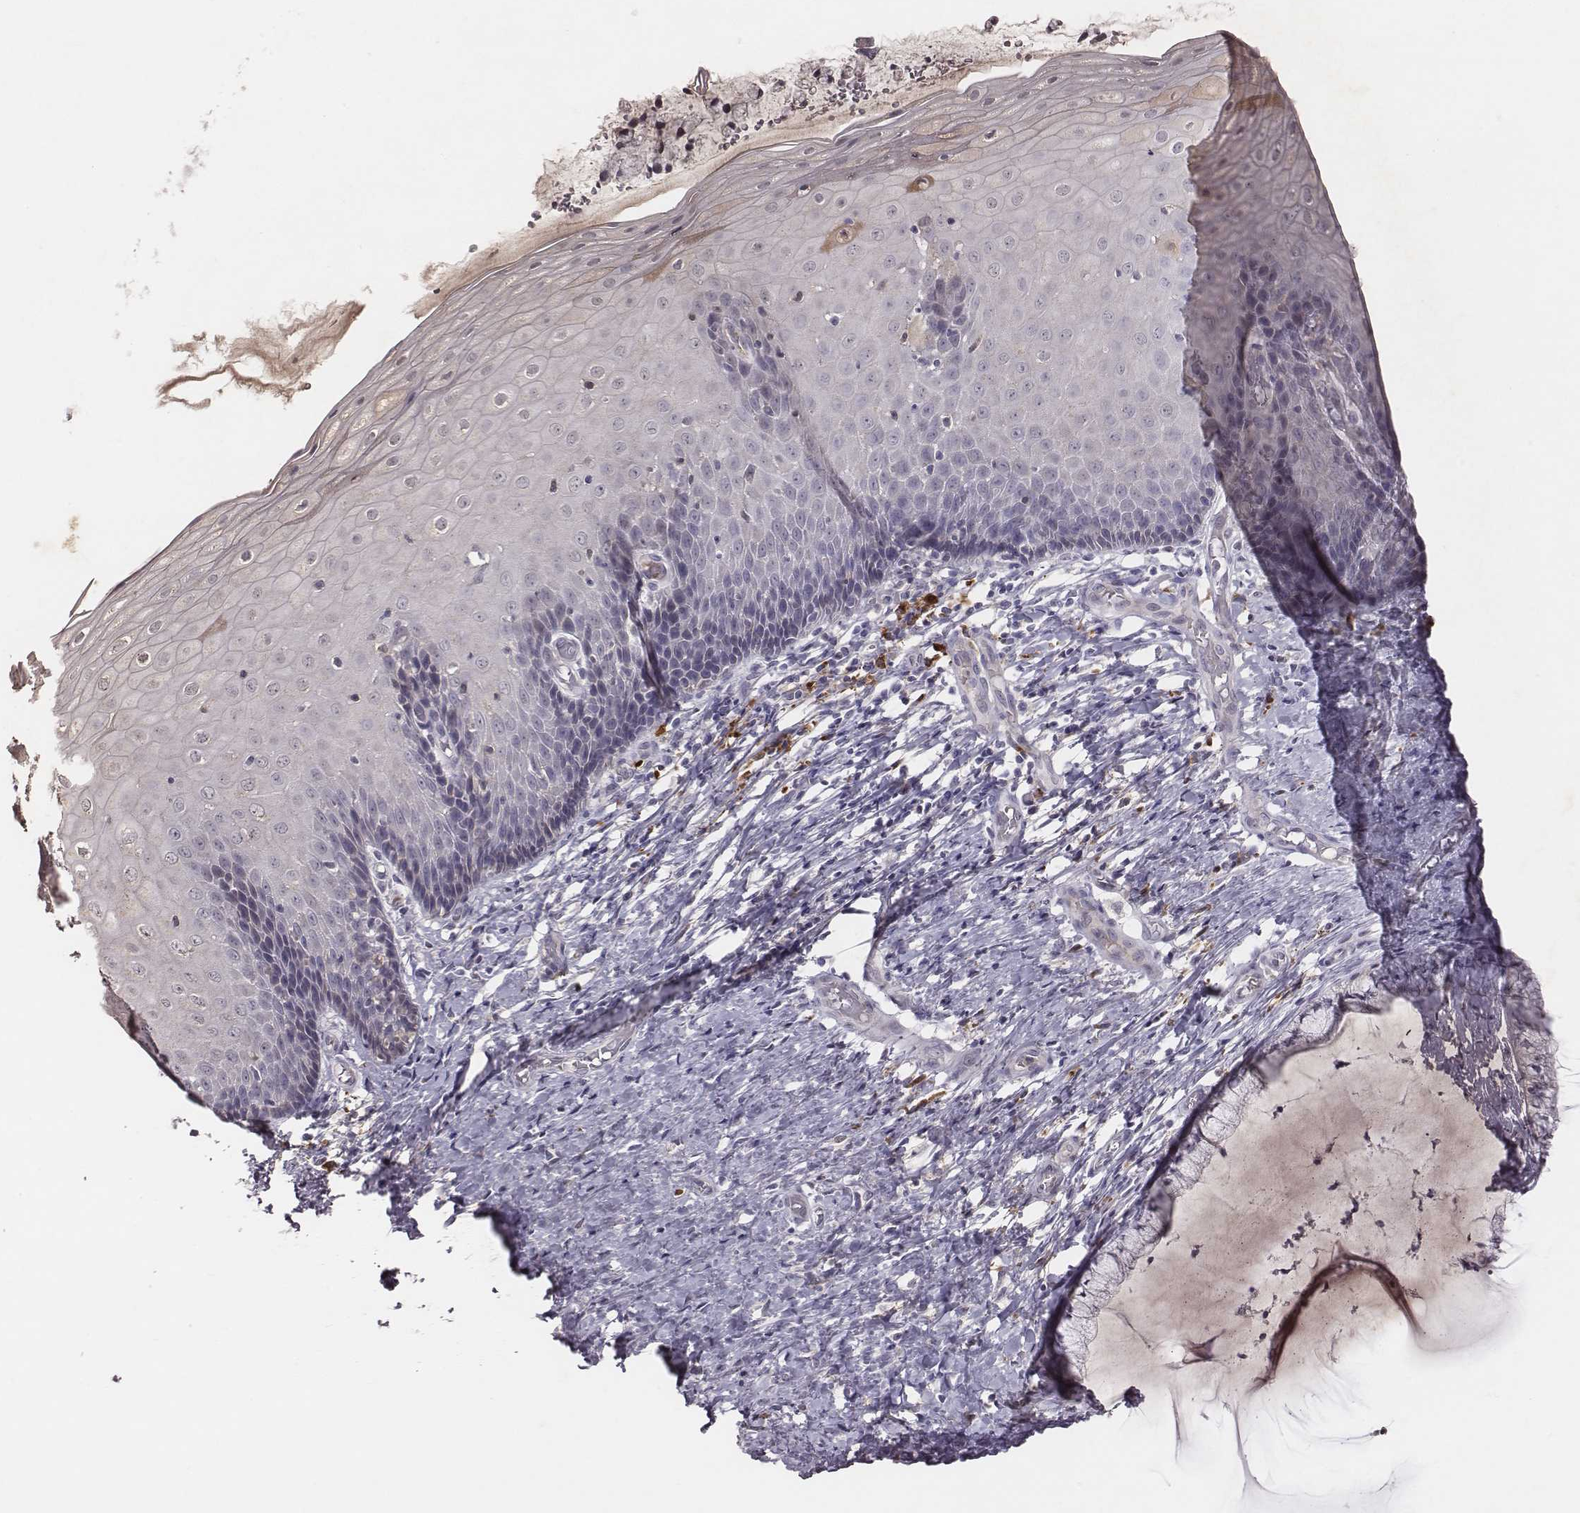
{"staining": {"intensity": "negative", "quantity": "none", "location": "none"}, "tissue": "cervix", "cell_type": "Glandular cells", "image_type": "normal", "snomed": [{"axis": "morphology", "description": "Normal tissue, NOS"}, {"axis": "topography", "description": "Cervix"}], "caption": "Human cervix stained for a protein using immunohistochemistry exhibits no positivity in glandular cells.", "gene": "SLC22A6", "patient": {"sex": "female", "age": 37}}